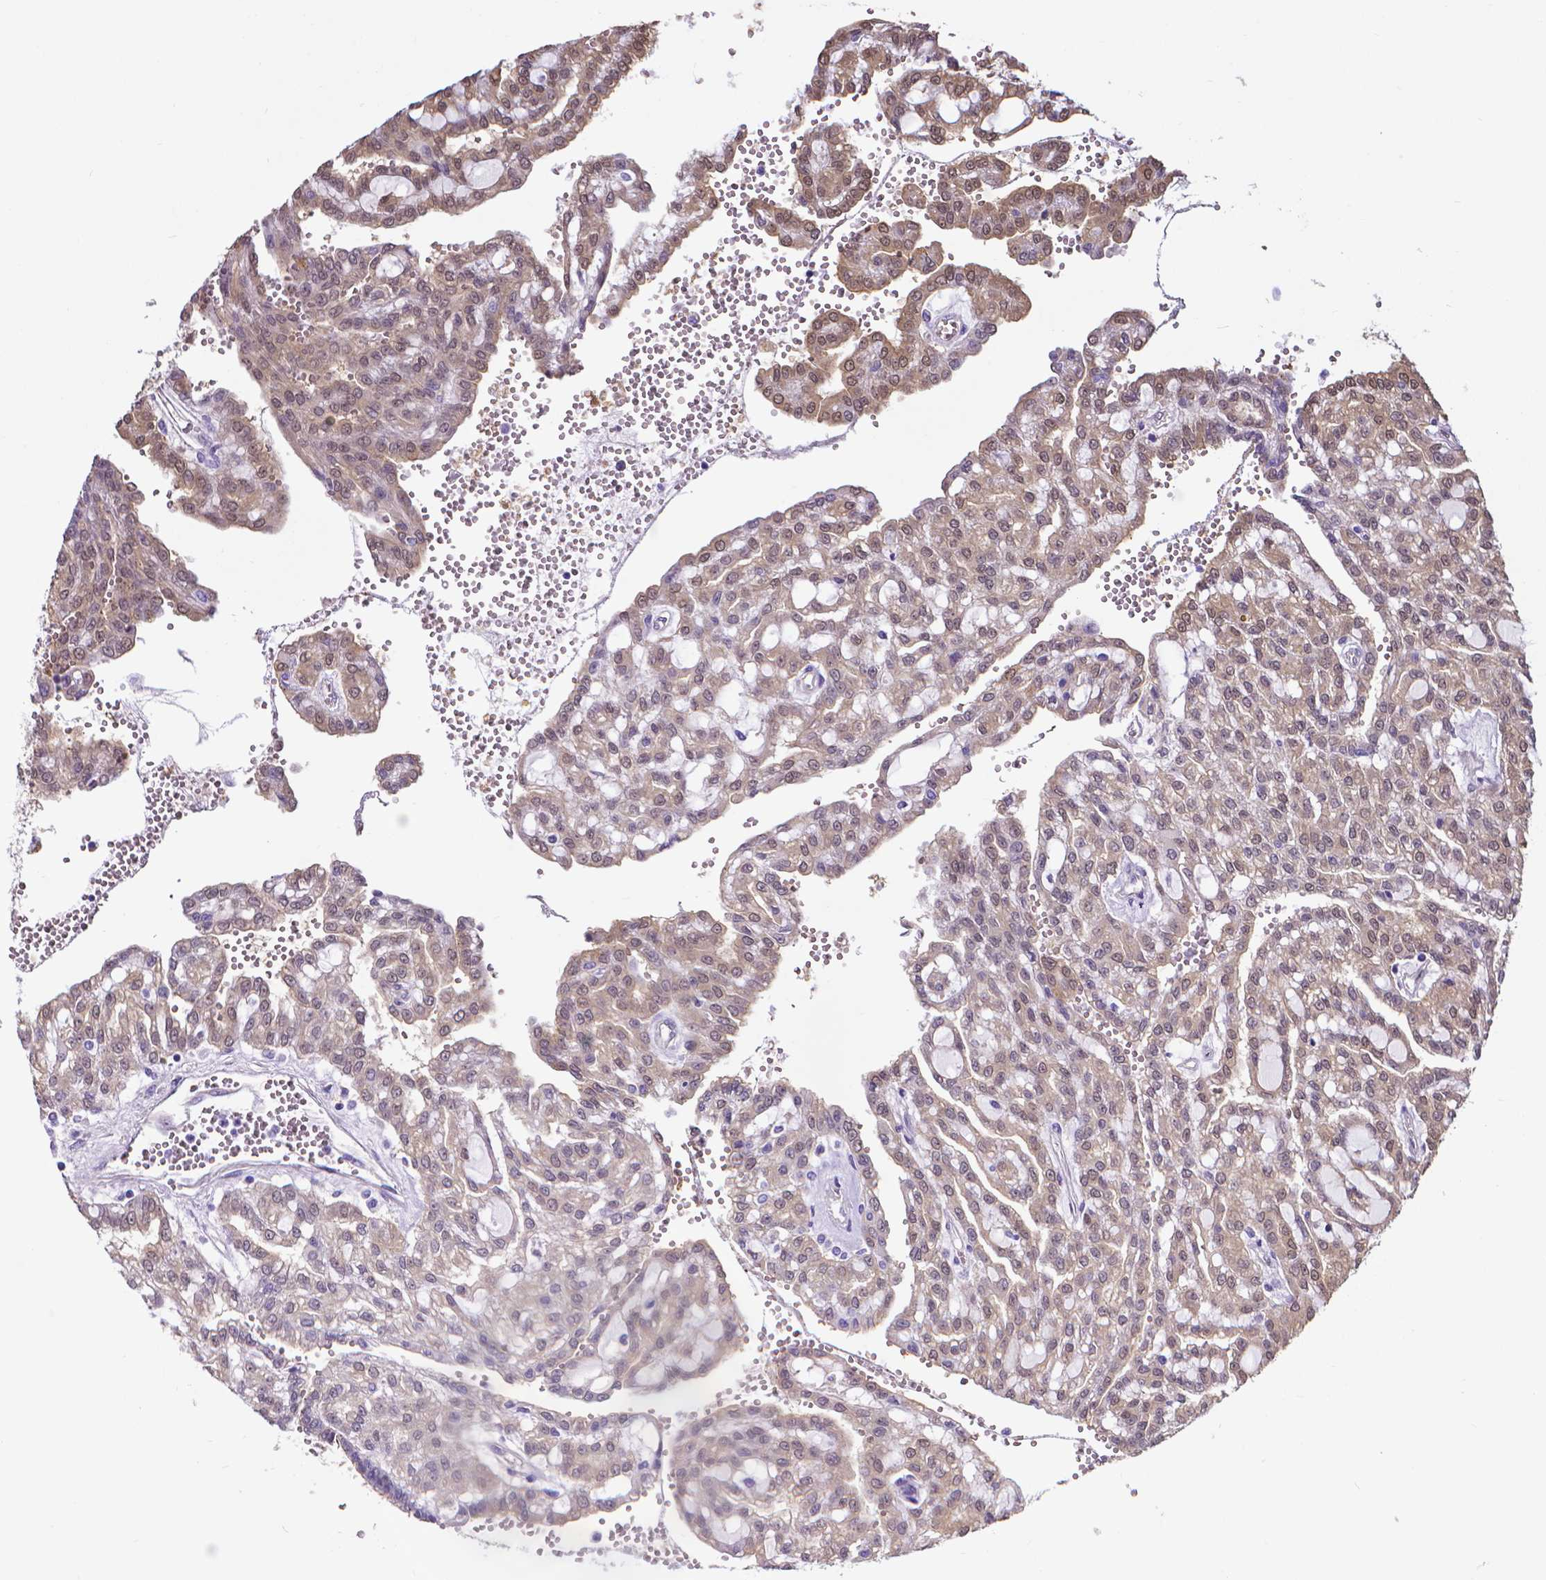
{"staining": {"intensity": "weak", "quantity": "25%-75%", "location": "cytoplasmic/membranous"}, "tissue": "renal cancer", "cell_type": "Tumor cells", "image_type": "cancer", "snomed": [{"axis": "morphology", "description": "Adenocarcinoma, NOS"}, {"axis": "topography", "description": "Kidney"}], "caption": "An IHC histopathology image of neoplastic tissue is shown. Protein staining in brown labels weak cytoplasmic/membranous positivity in renal adenocarcinoma within tumor cells.", "gene": "CLIC4", "patient": {"sex": "male", "age": 63}}